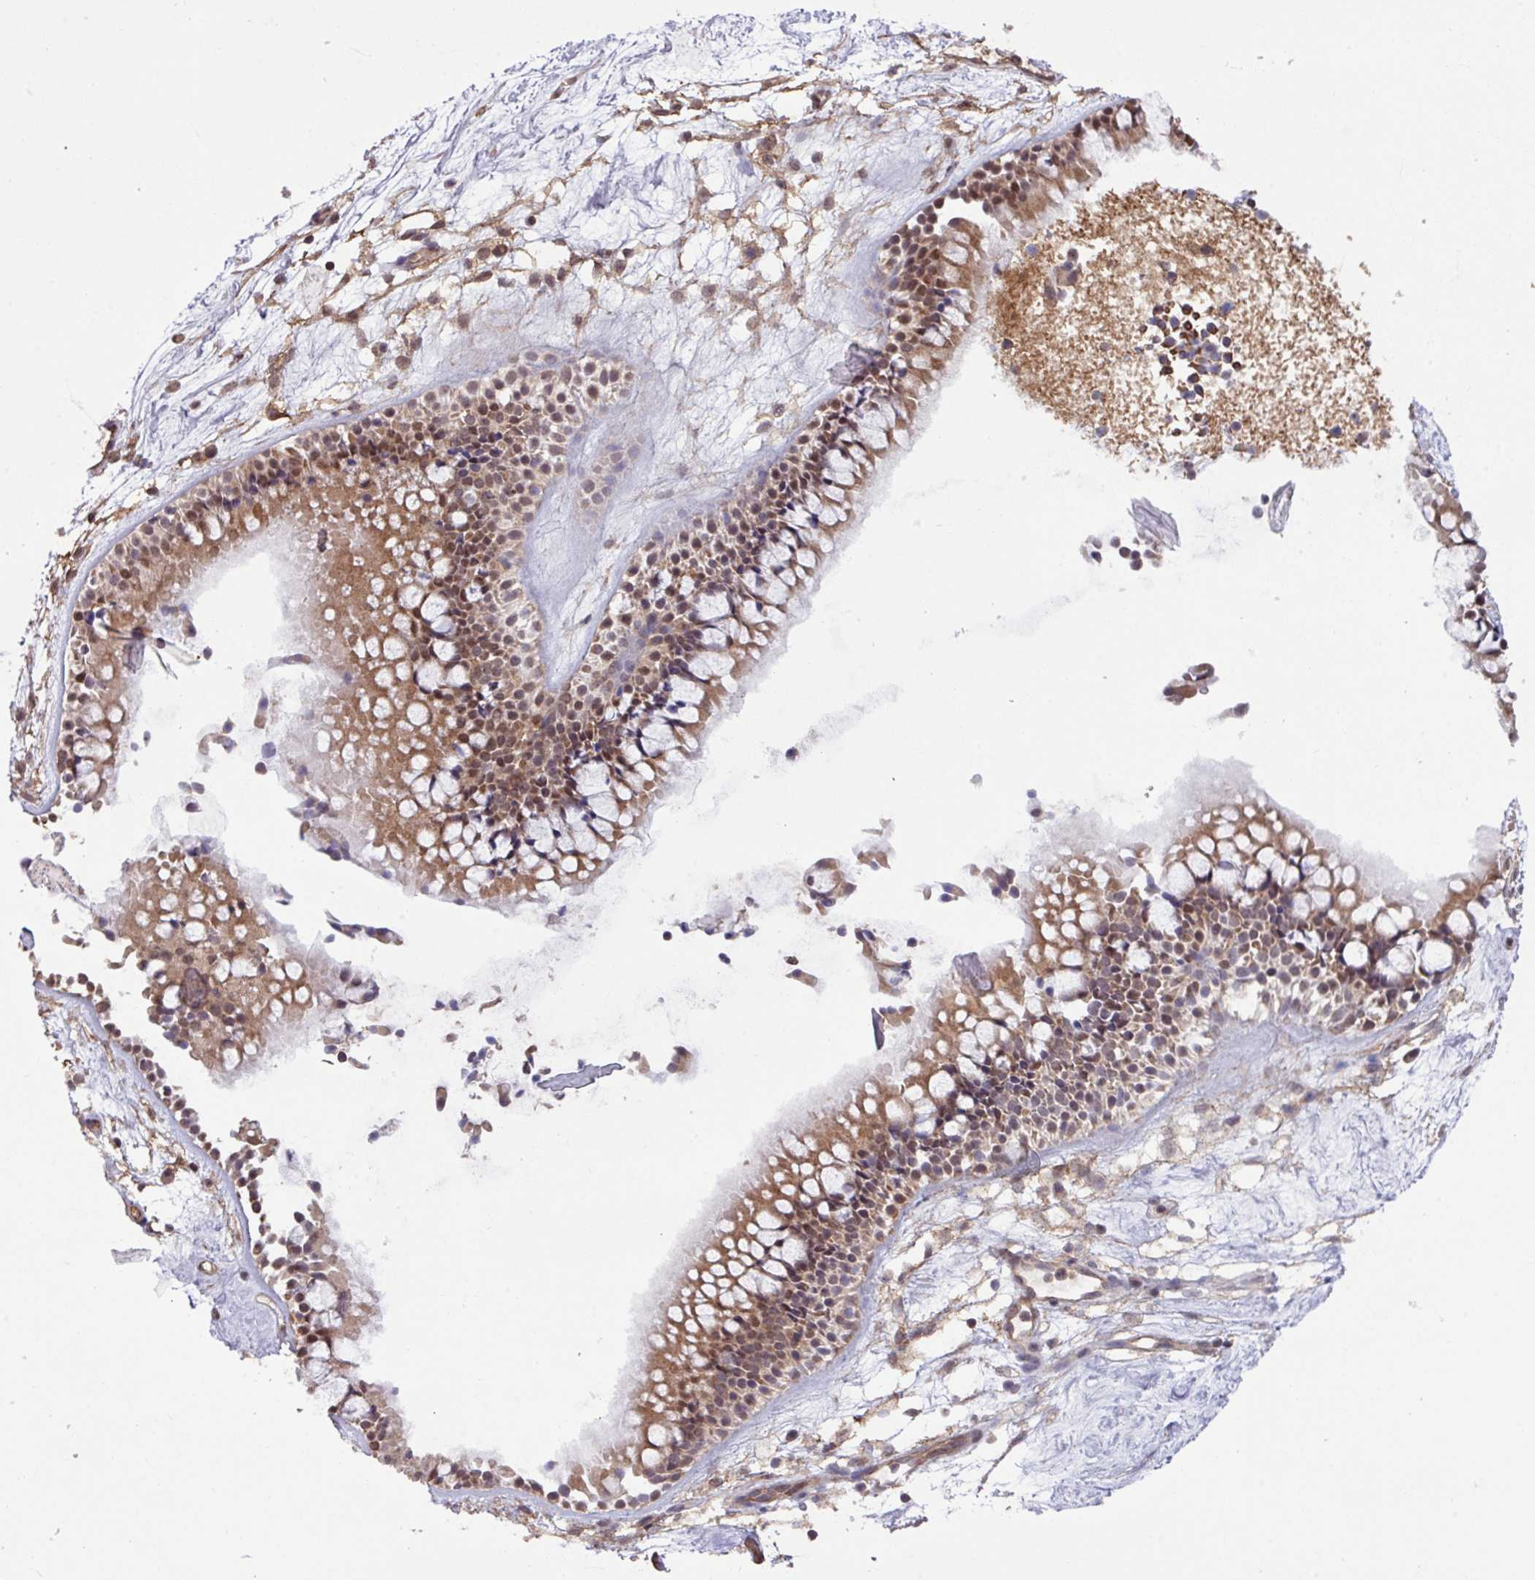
{"staining": {"intensity": "moderate", "quantity": ">75%", "location": "cytoplasmic/membranous,nuclear"}, "tissue": "nasopharynx", "cell_type": "Respiratory epithelial cells", "image_type": "normal", "snomed": [{"axis": "morphology", "description": "Normal tissue, NOS"}, {"axis": "topography", "description": "Nasopharynx"}], "caption": "Immunohistochemistry photomicrograph of normal human nasopharynx stained for a protein (brown), which demonstrates medium levels of moderate cytoplasmic/membranous,nuclear staining in about >75% of respiratory epithelial cells.", "gene": "GON7", "patient": {"sex": "male", "age": 63}}